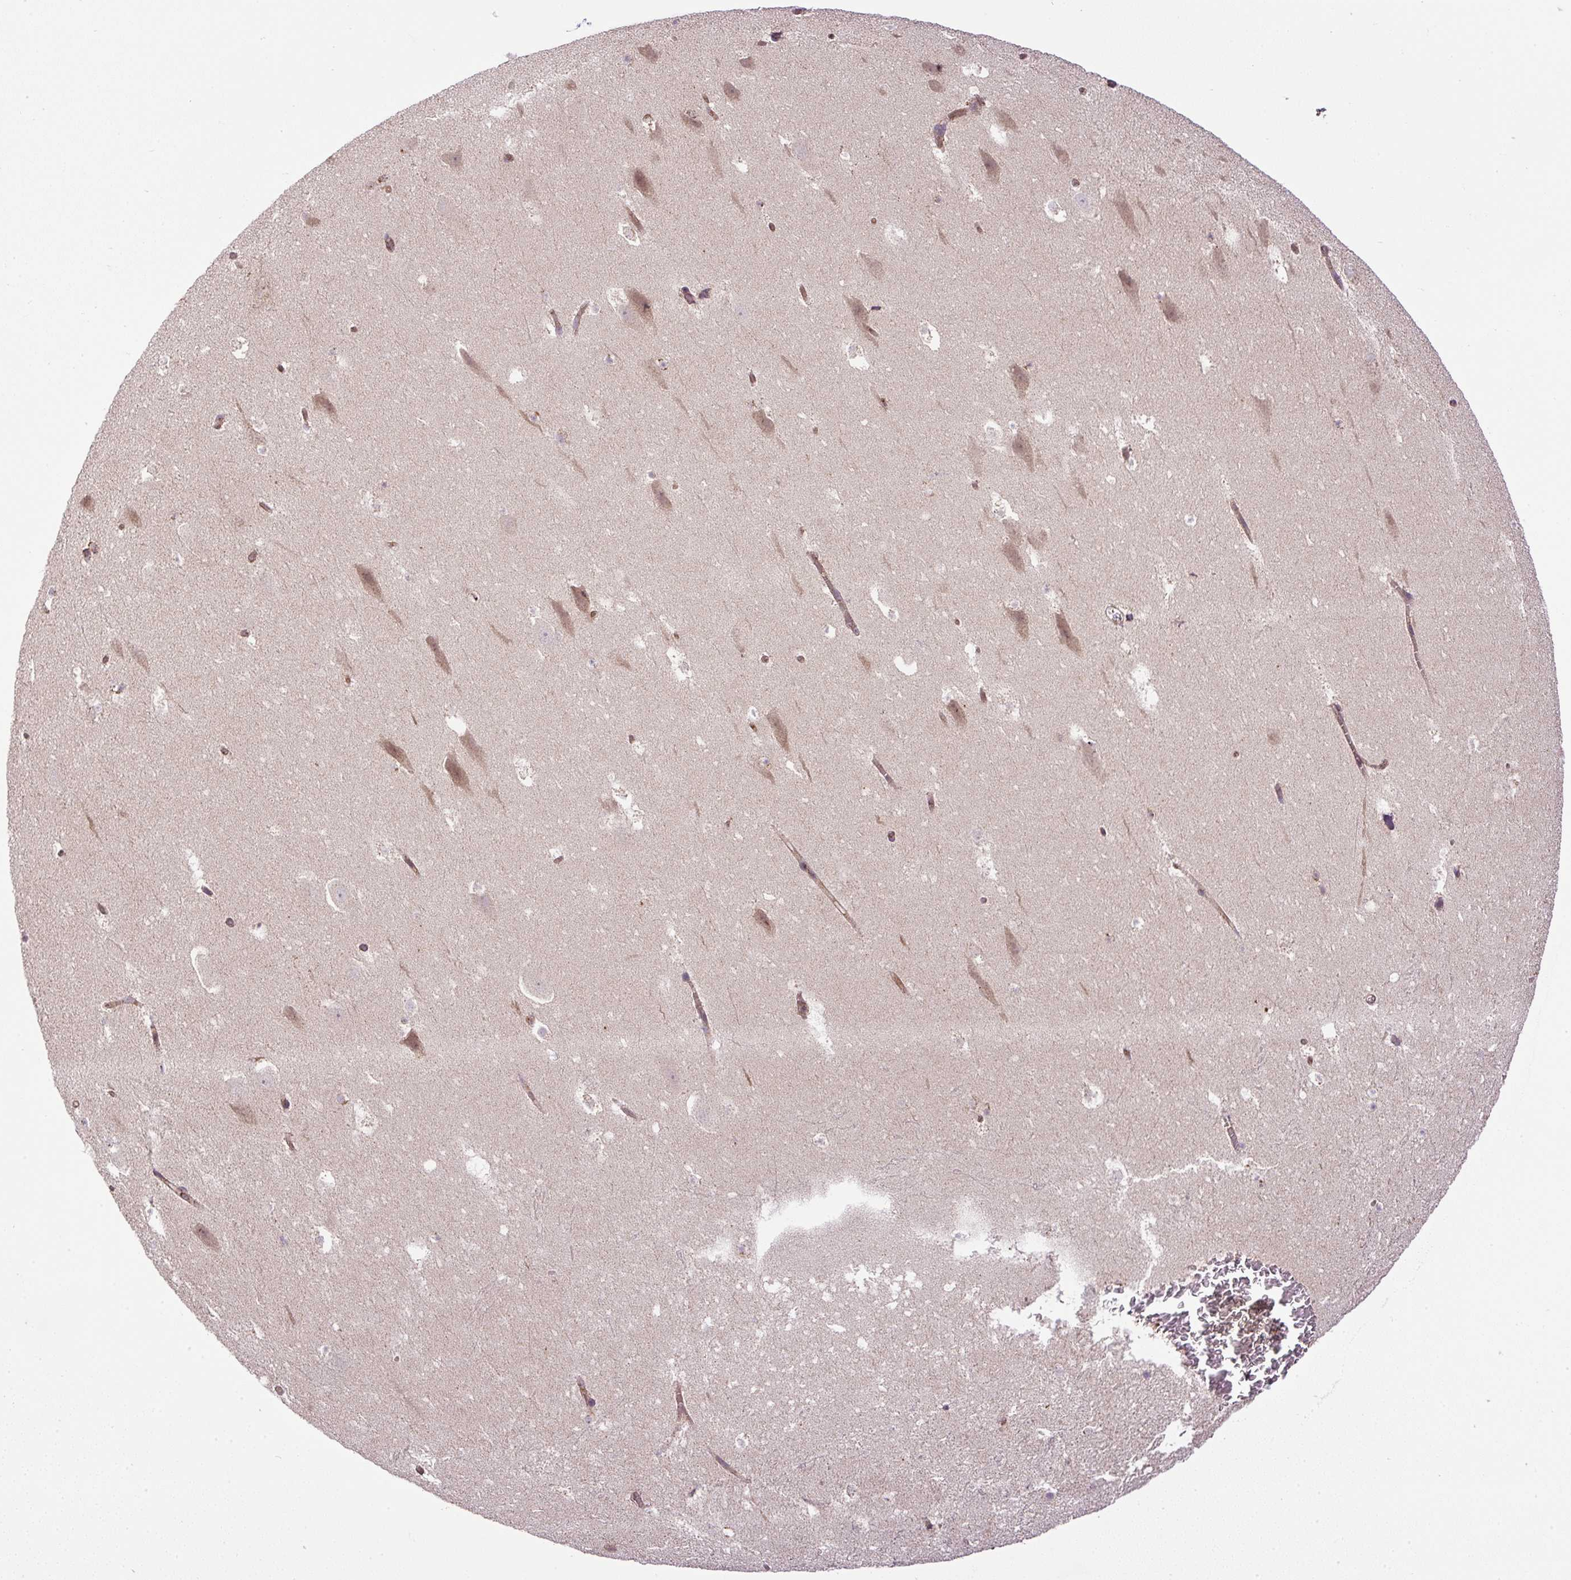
{"staining": {"intensity": "negative", "quantity": "none", "location": "none"}, "tissue": "hippocampus", "cell_type": "Glial cells", "image_type": "normal", "snomed": [{"axis": "morphology", "description": "Normal tissue, NOS"}, {"axis": "topography", "description": "Hippocampus"}], "caption": "The histopathology image shows no significant staining in glial cells of hippocampus.", "gene": "ZNF547", "patient": {"sex": "female", "age": 42}}